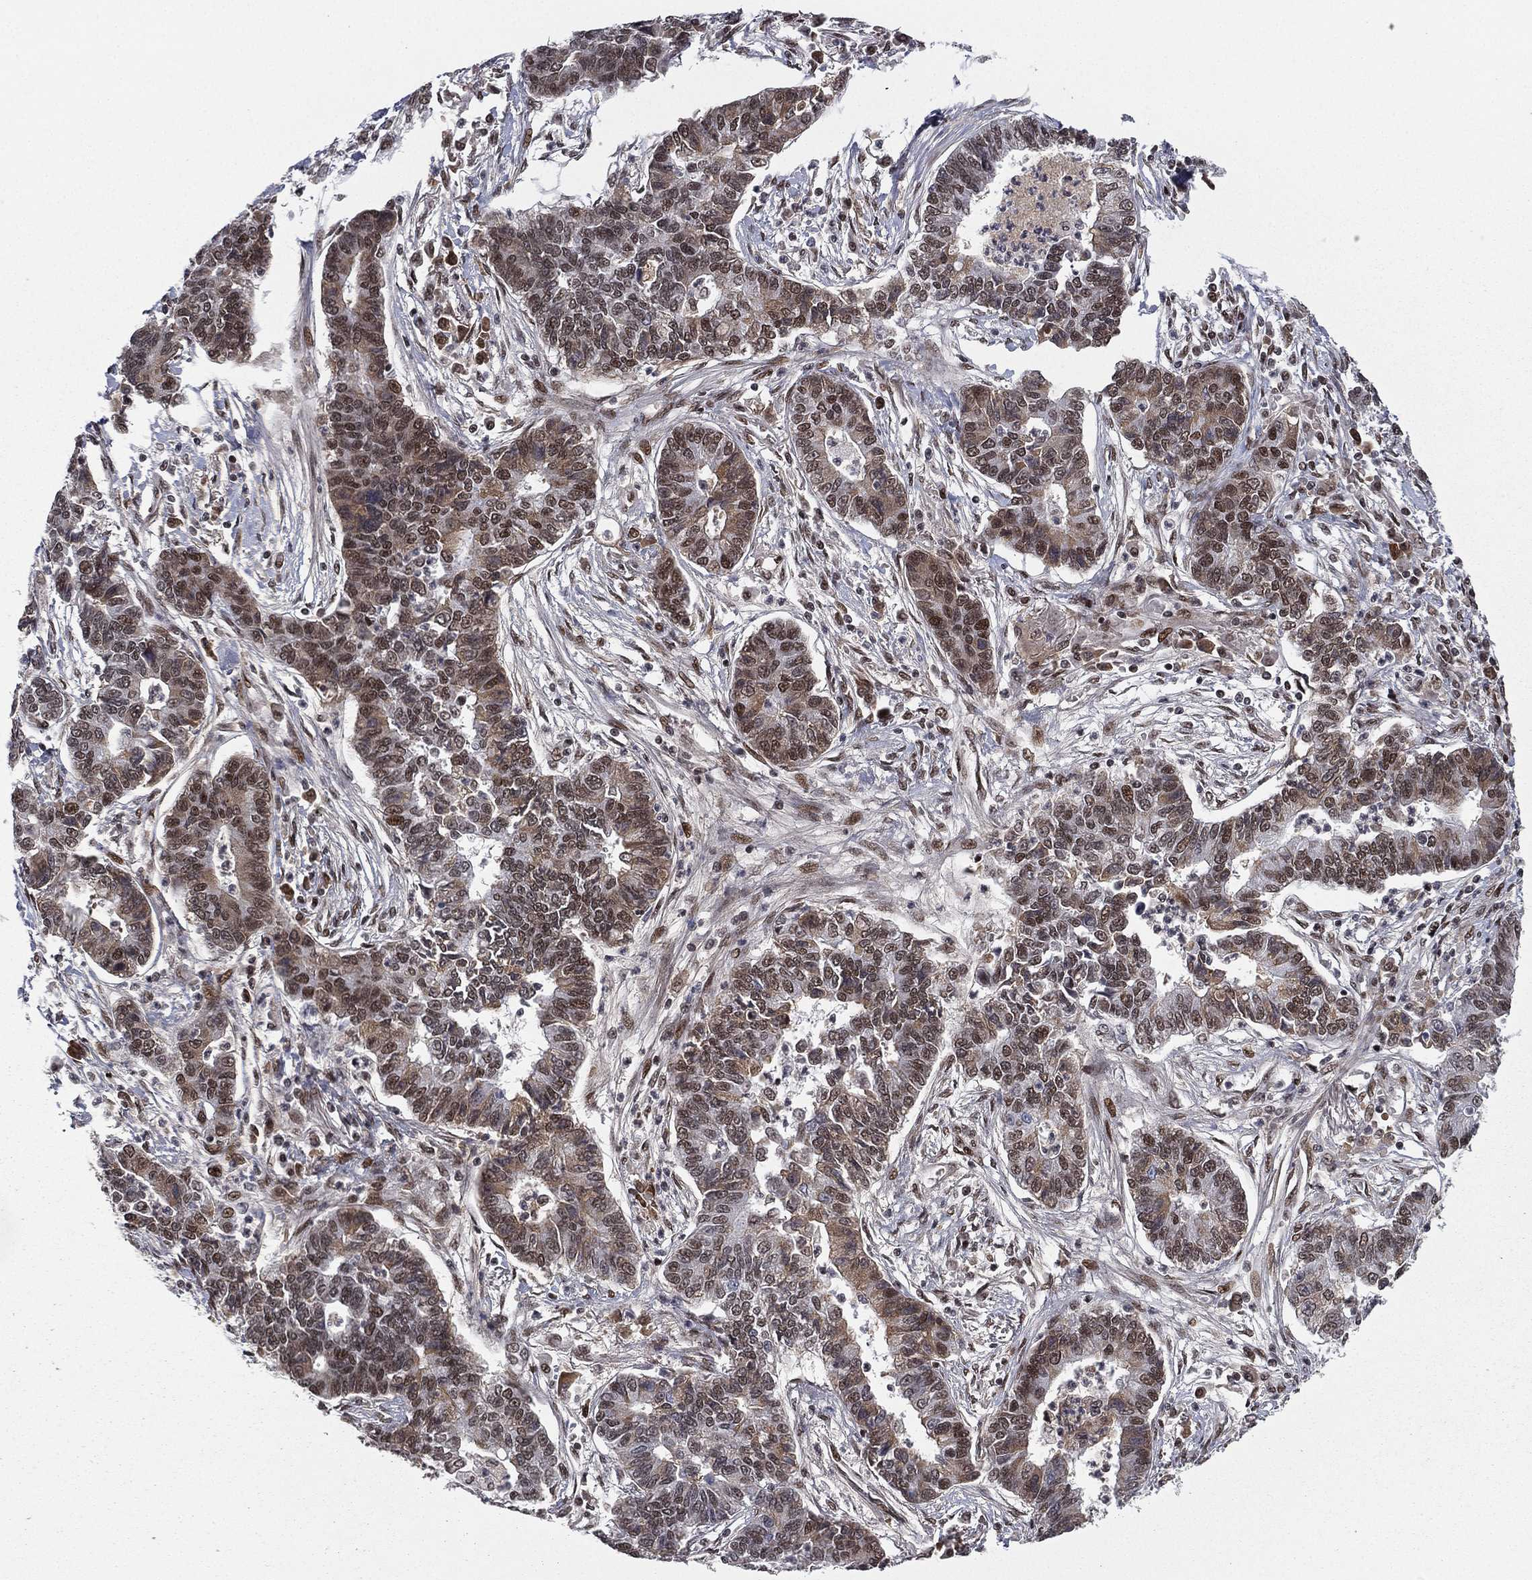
{"staining": {"intensity": "moderate", "quantity": "25%-75%", "location": "nuclear"}, "tissue": "lung cancer", "cell_type": "Tumor cells", "image_type": "cancer", "snomed": [{"axis": "morphology", "description": "Adenocarcinoma, NOS"}, {"axis": "topography", "description": "Lung"}], "caption": "Brown immunohistochemical staining in adenocarcinoma (lung) reveals moderate nuclear staining in about 25%-75% of tumor cells.", "gene": "RTF1", "patient": {"sex": "female", "age": 57}}